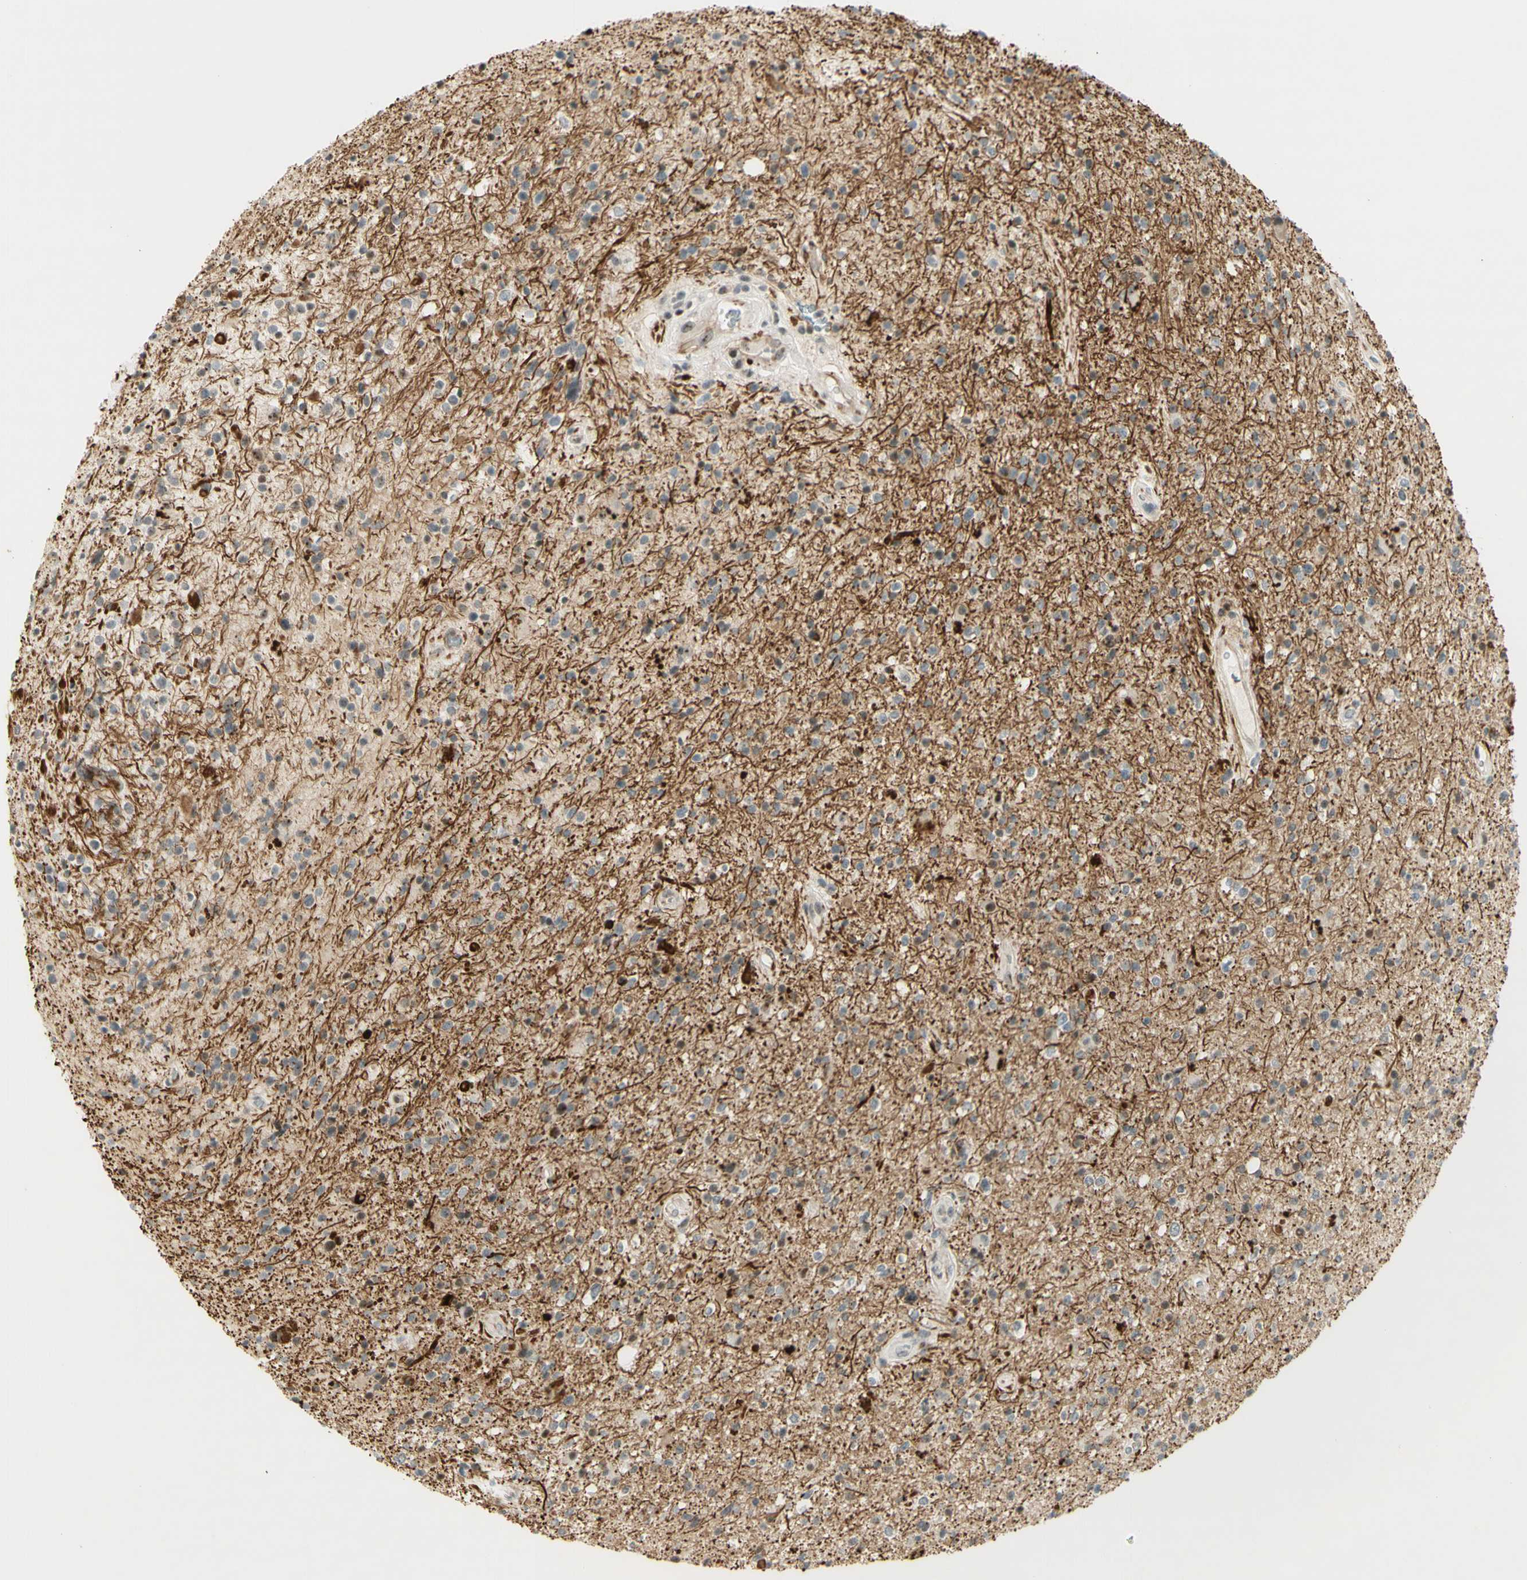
{"staining": {"intensity": "moderate", "quantity": "25%-75%", "location": "cytoplasmic/membranous,nuclear"}, "tissue": "glioma", "cell_type": "Tumor cells", "image_type": "cancer", "snomed": [{"axis": "morphology", "description": "Glioma, malignant, High grade"}, {"axis": "topography", "description": "Brain"}], "caption": "About 25%-75% of tumor cells in malignant glioma (high-grade) demonstrate moderate cytoplasmic/membranous and nuclear protein staining as visualized by brown immunohistochemical staining.", "gene": "IRF1", "patient": {"sex": "male", "age": 33}}